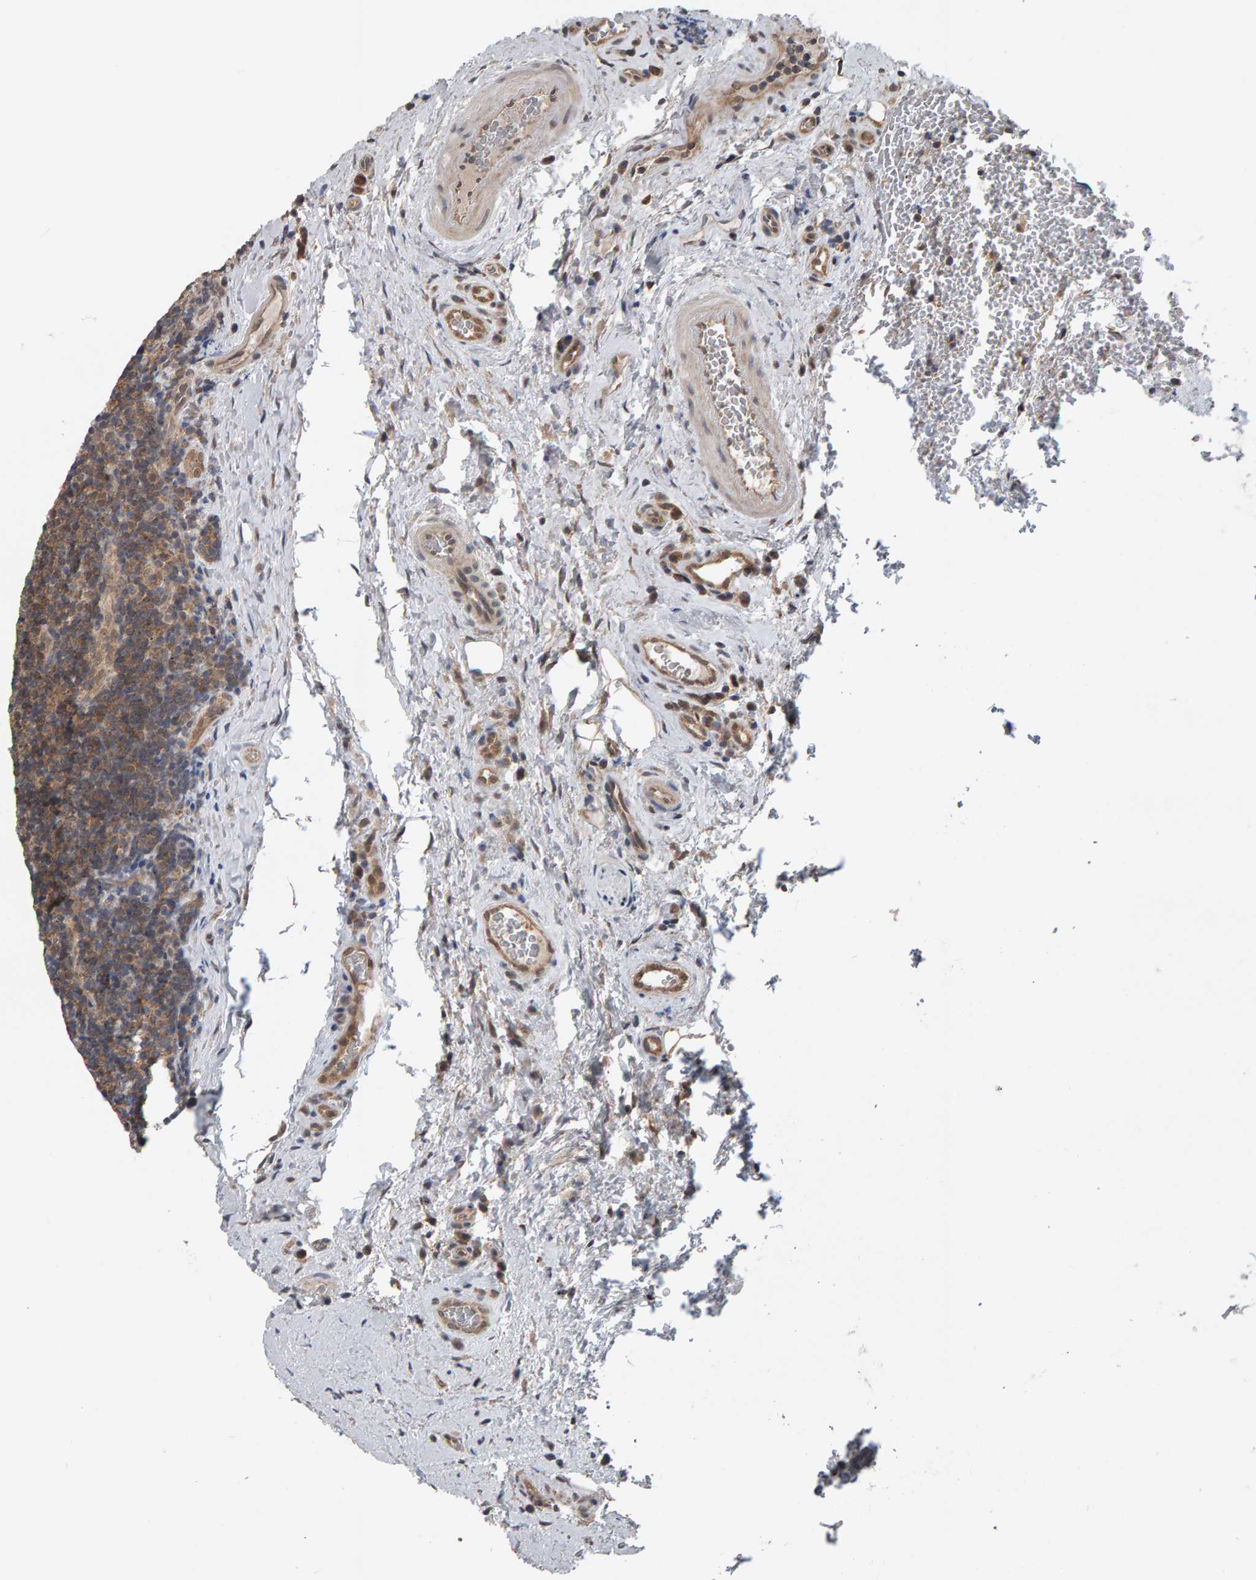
{"staining": {"intensity": "weak", "quantity": "<25%", "location": "cytoplasmic/membranous,nuclear"}, "tissue": "lymphoma", "cell_type": "Tumor cells", "image_type": "cancer", "snomed": [{"axis": "morphology", "description": "Malignant lymphoma, non-Hodgkin's type, High grade"}, {"axis": "topography", "description": "Tonsil"}], "caption": "Immunohistochemical staining of lymphoma shows no significant positivity in tumor cells.", "gene": "COASY", "patient": {"sex": "female", "age": 36}}